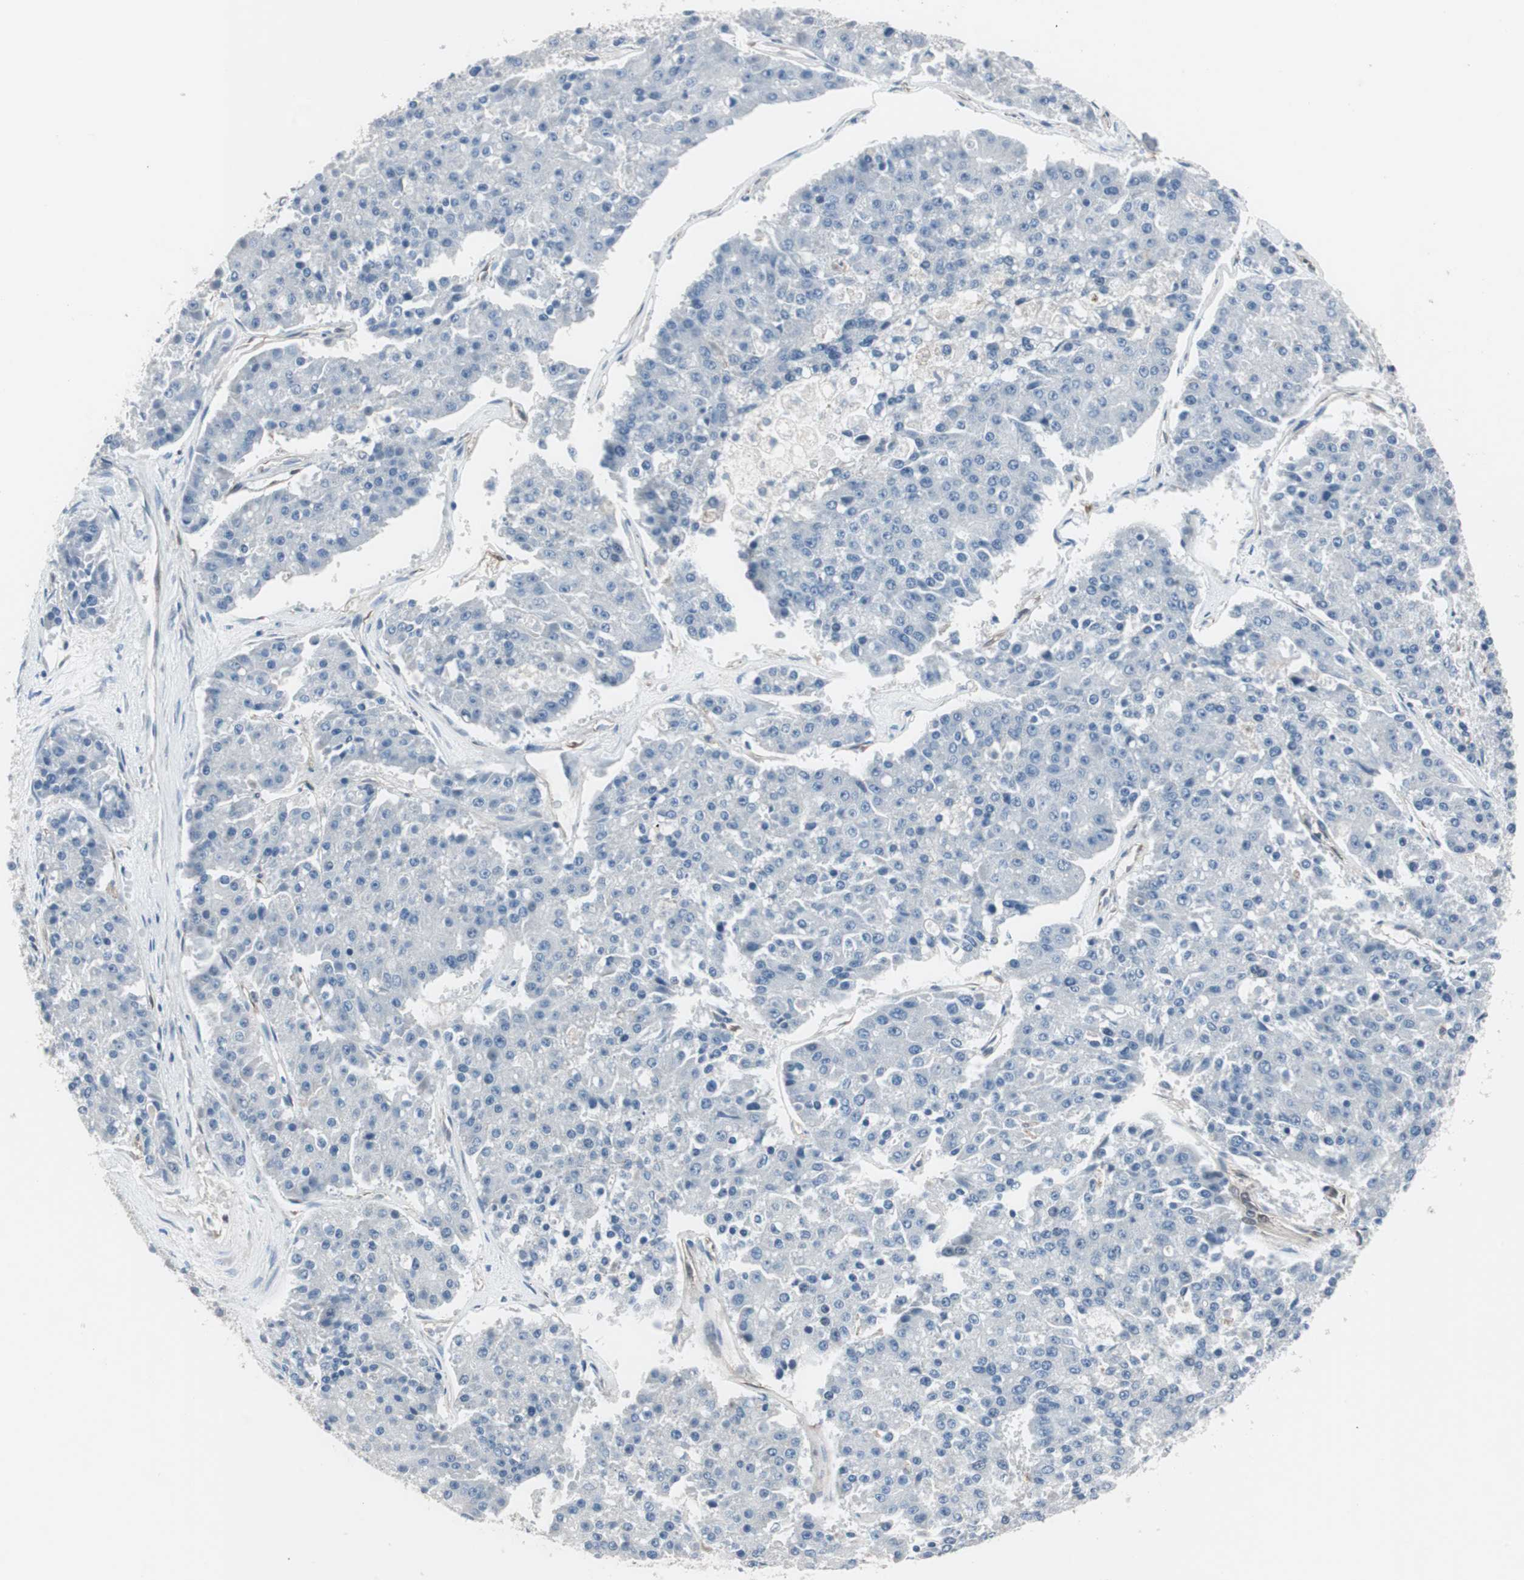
{"staining": {"intensity": "negative", "quantity": "none", "location": "none"}, "tissue": "pancreatic cancer", "cell_type": "Tumor cells", "image_type": "cancer", "snomed": [{"axis": "morphology", "description": "Adenocarcinoma, NOS"}, {"axis": "topography", "description": "Pancreas"}], "caption": "Immunohistochemistry of human pancreatic cancer (adenocarcinoma) displays no positivity in tumor cells.", "gene": "SWAP70", "patient": {"sex": "male", "age": 50}}